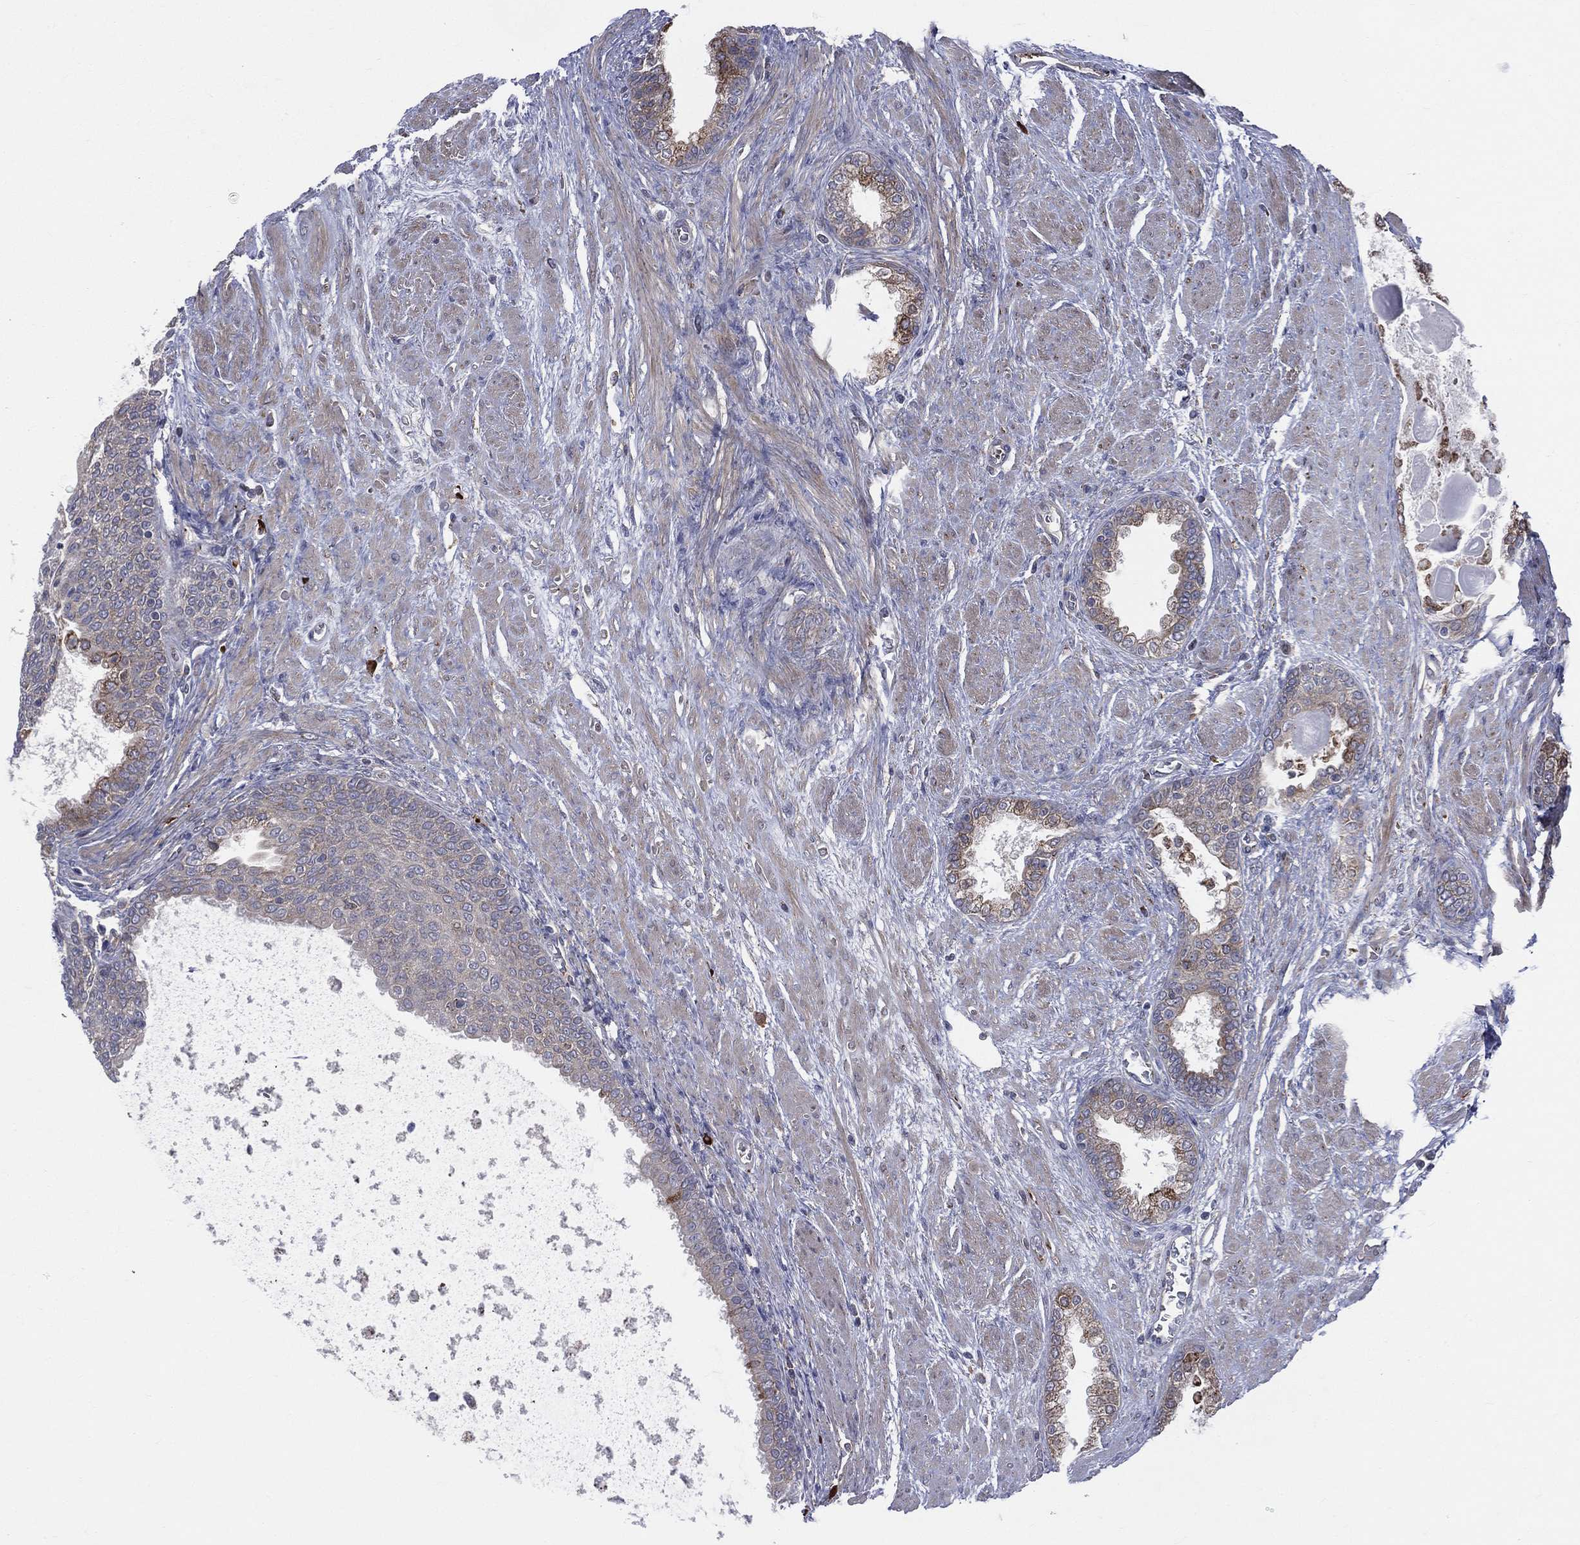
{"staining": {"intensity": "weak", "quantity": "25%-75%", "location": "cytoplasmic/membranous"}, "tissue": "prostate cancer", "cell_type": "Tumor cells", "image_type": "cancer", "snomed": [{"axis": "morphology", "description": "Adenocarcinoma, NOS"}, {"axis": "topography", "description": "Prostate and seminal vesicle, NOS"}, {"axis": "topography", "description": "Prostate"}], "caption": "Adenocarcinoma (prostate) stained for a protein reveals weak cytoplasmic/membranous positivity in tumor cells.", "gene": "CCDC159", "patient": {"sex": "male", "age": 62}}